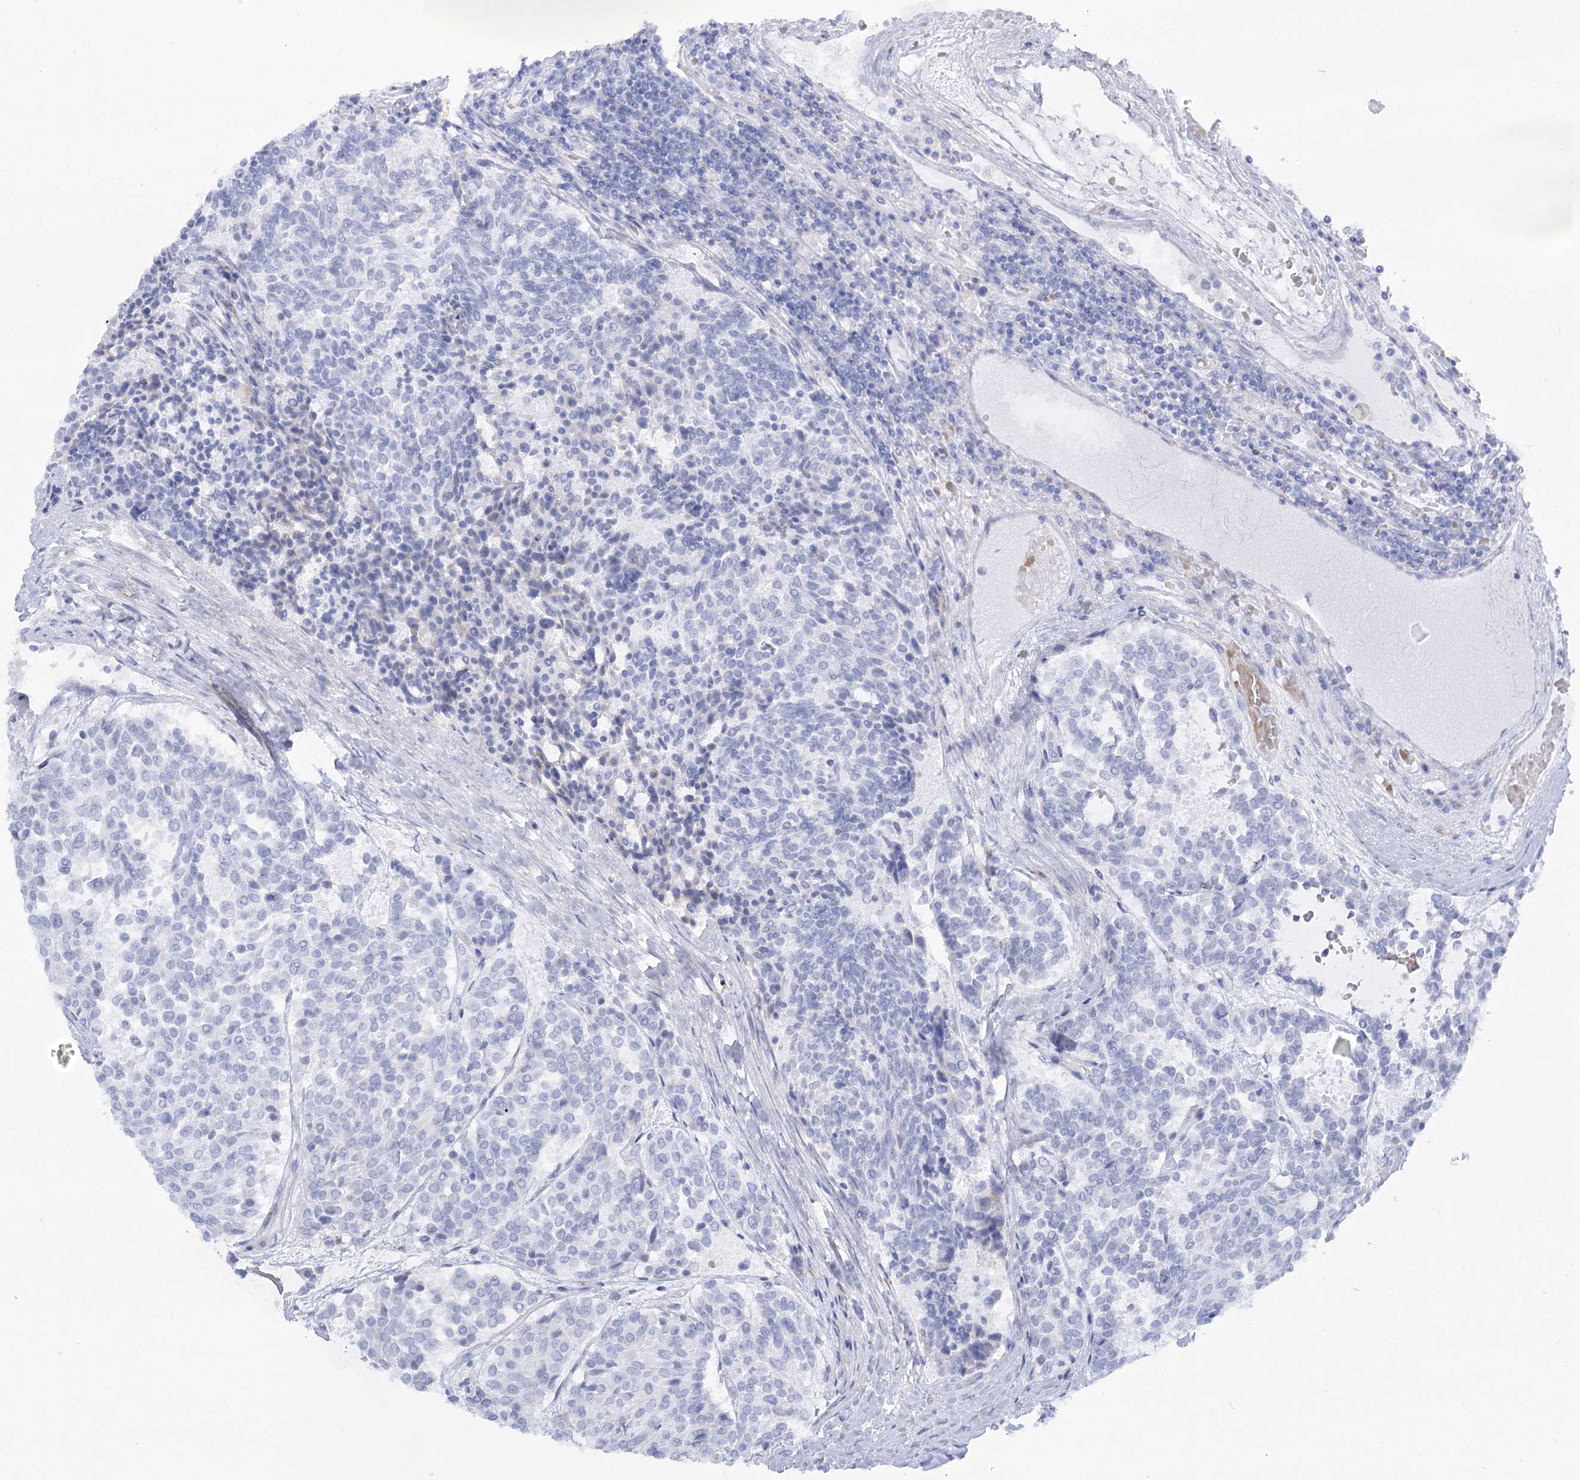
{"staining": {"intensity": "weak", "quantity": "<25%", "location": "cytoplasmic/membranous"}, "tissue": "carcinoid", "cell_type": "Tumor cells", "image_type": "cancer", "snomed": [{"axis": "morphology", "description": "Carcinoid, malignant, NOS"}, {"axis": "topography", "description": "Pancreas"}], "caption": "Human carcinoid stained for a protein using immunohistochemistry (IHC) reveals no expression in tumor cells.", "gene": "SIAE", "patient": {"sex": "female", "age": 54}}